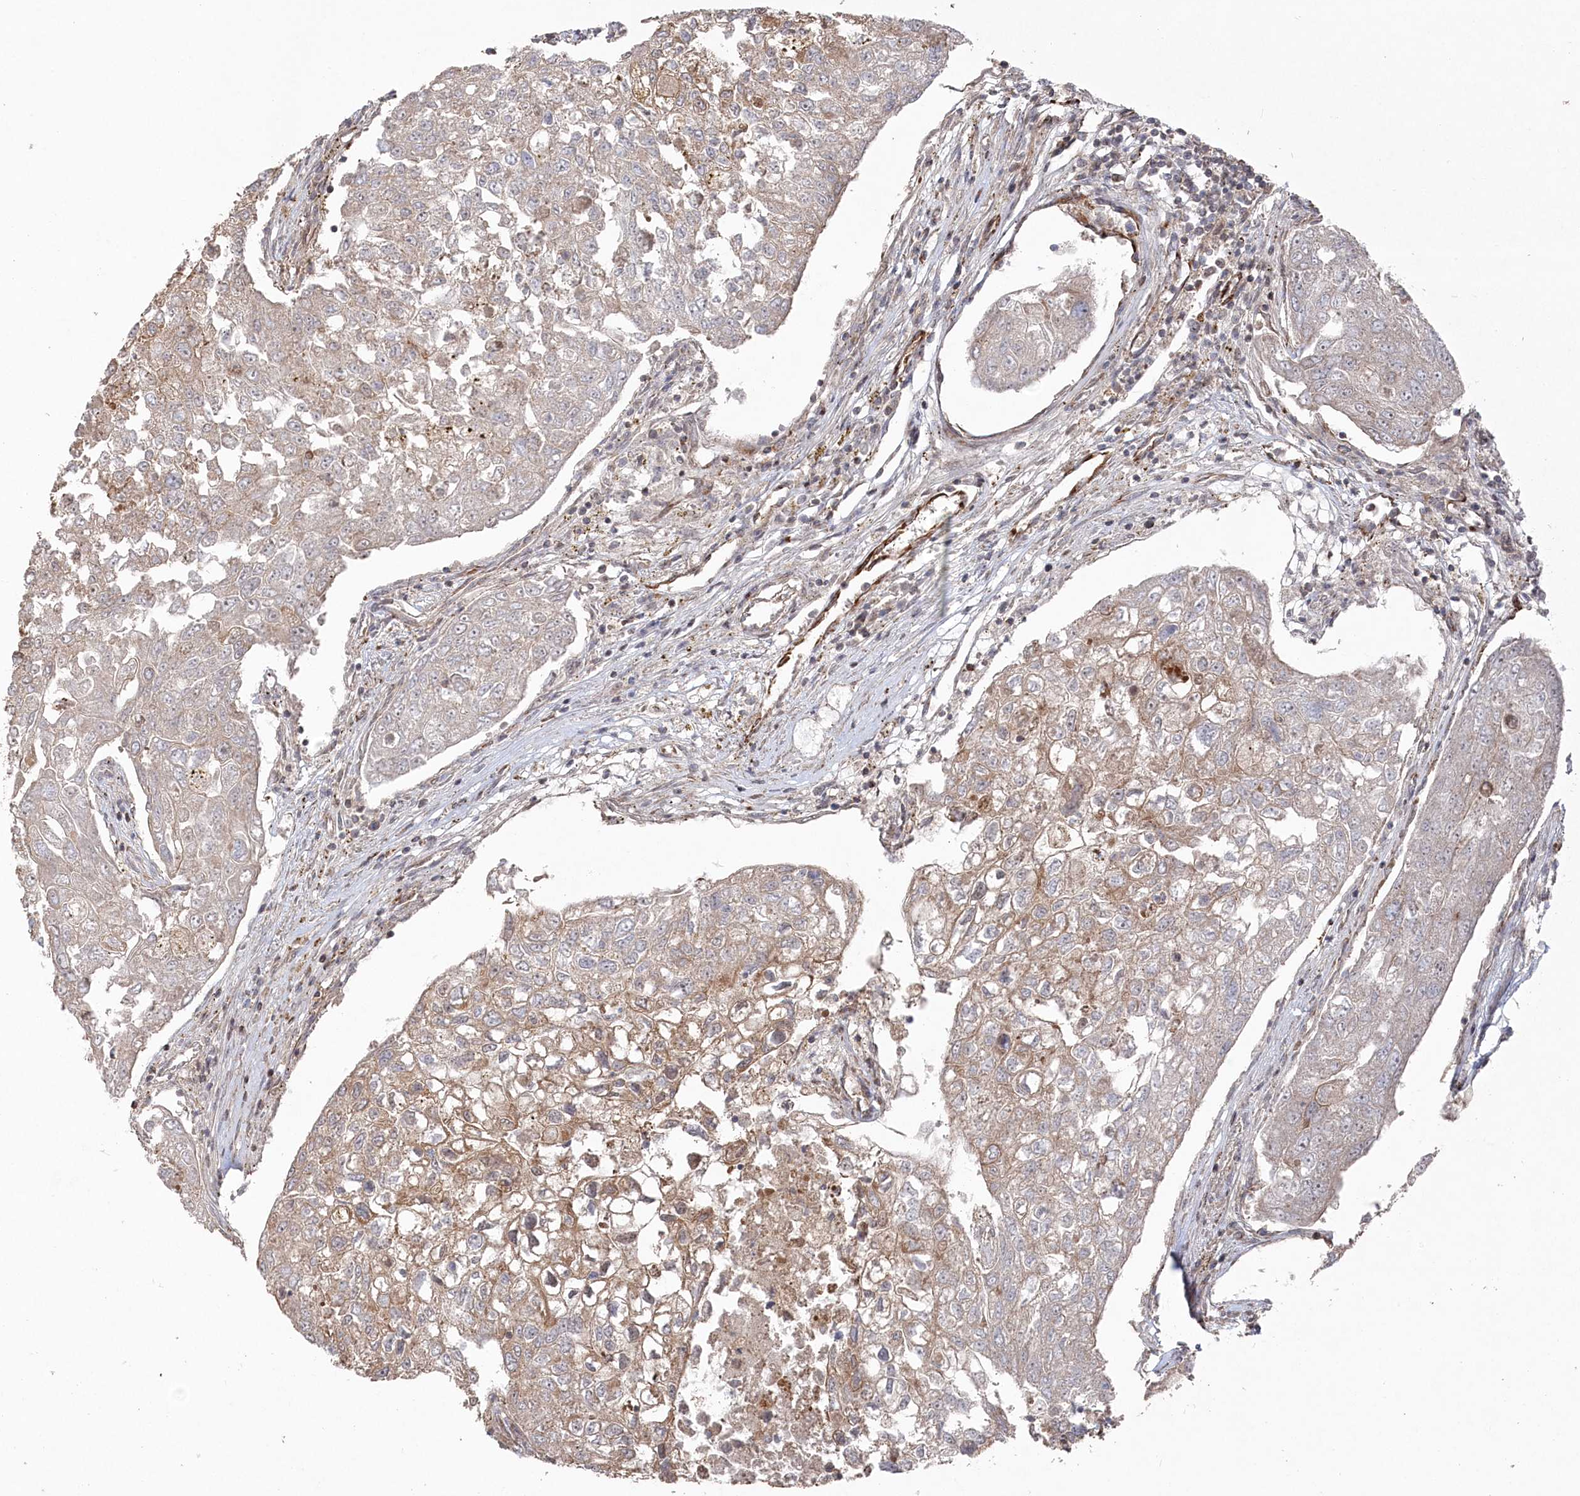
{"staining": {"intensity": "weak", "quantity": "25%-75%", "location": "cytoplasmic/membranous"}, "tissue": "urothelial cancer", "cell_type": "Tumor cells", "image_type": "cancer", "snomed": [{"axis": "morphology", "description": "Urothelial carcinoma, High grade"}, {"axis": "topography", "description": "Lymph node"}, {"axis": "topography", "description": "Urinary bladder"}], "caption": "This is an image of IHC staining of urothelial cancer, which shows weak staining in the cytoplasmic/membranous of tumor cells.", "gene": "POLR3A", "patient": {"sex": "male", "age": 51}}